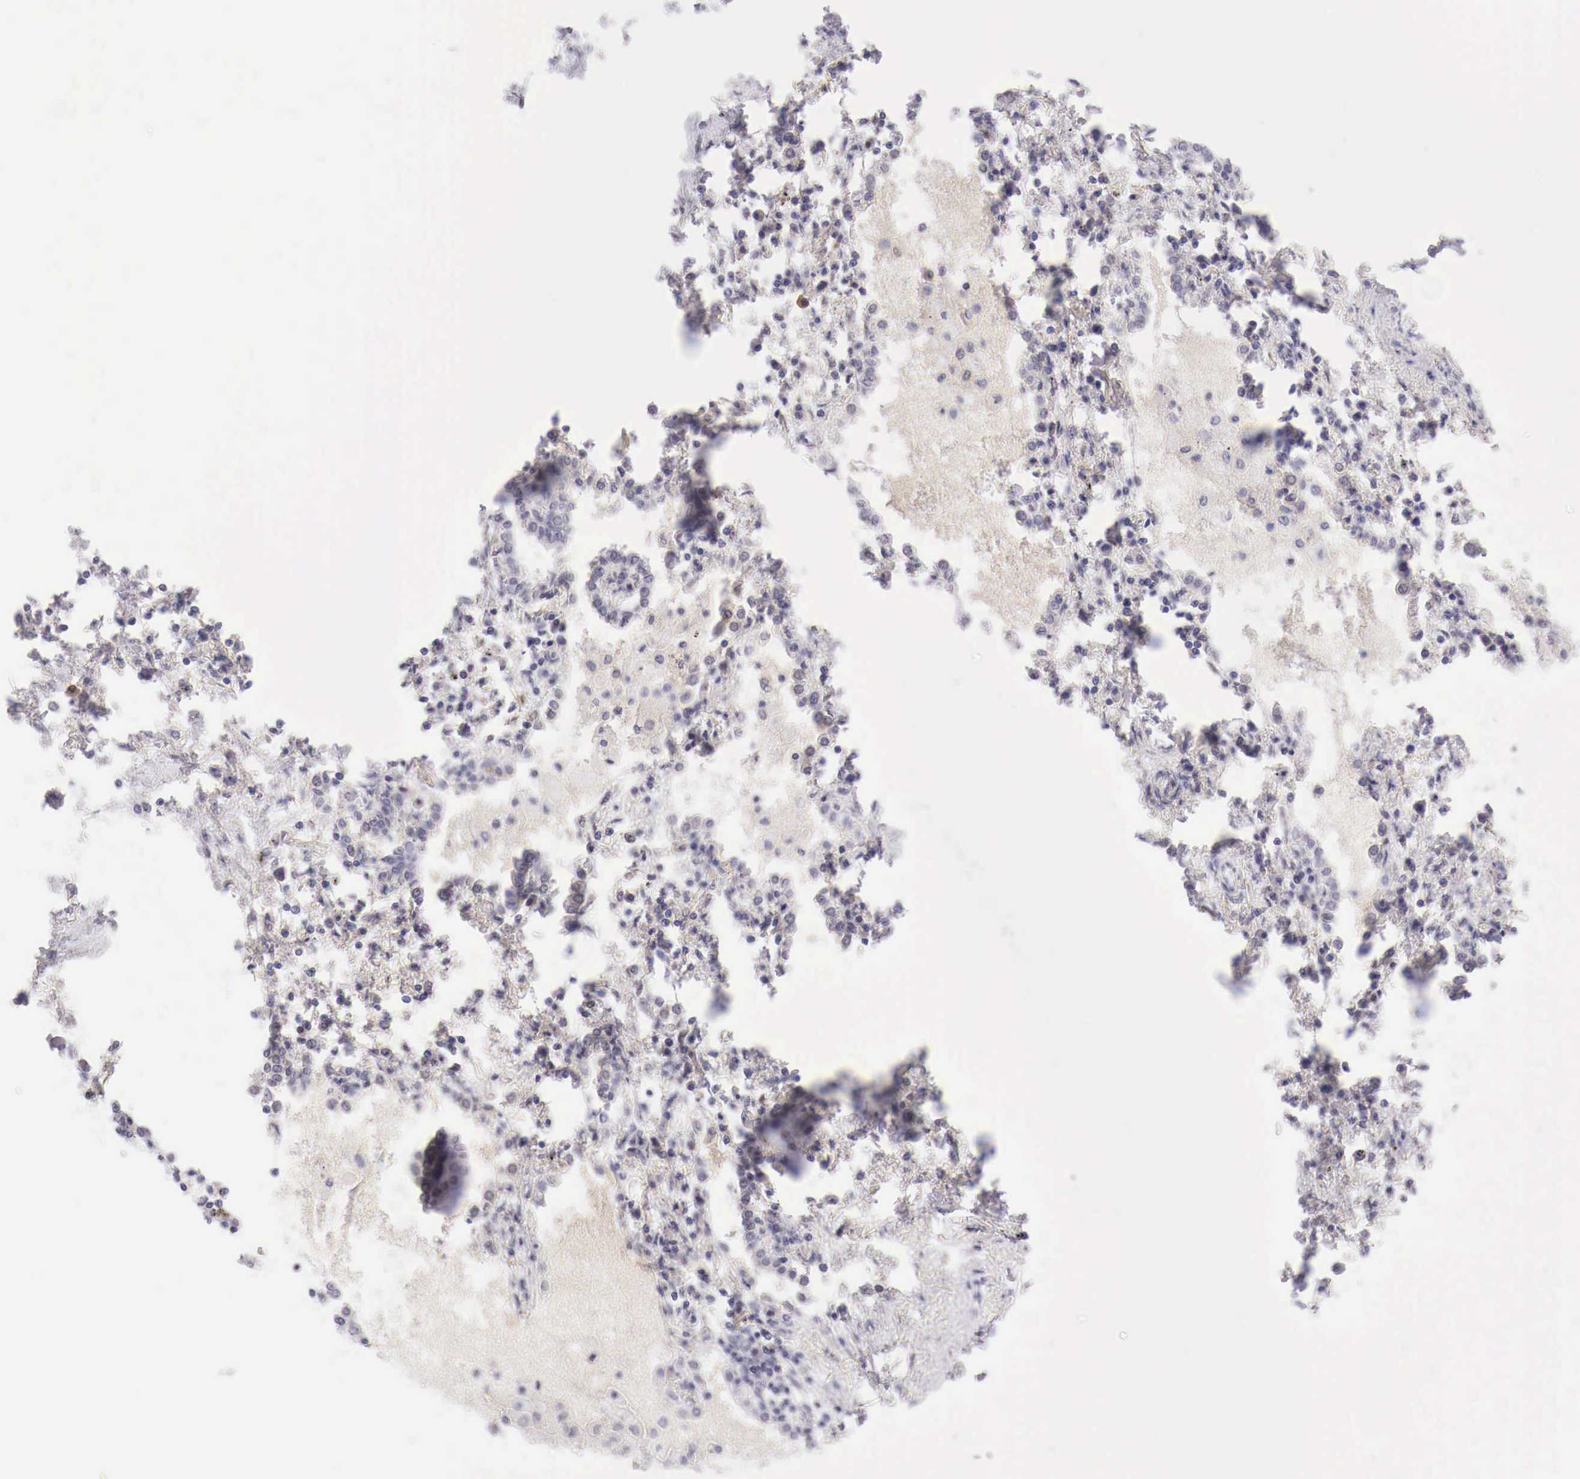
{"staining": {"intensity": "negative", "quantity": "none", "location": "none"}, "tissue": "lung cancer", "cell_type": "Tumor cells", "image_type": "cancer", "snomed": [{"axis": "morphology", "description": "Adenocarcinoma, NOS"}, {"axis": "topography", "description": "Lung"}], "caption": "Photomicrograph shows no significant protein expression in tumor cells of adenocarcinoma (lung).", "gene": "BCL6", "patient": {"sex": "male", "age": 60}}